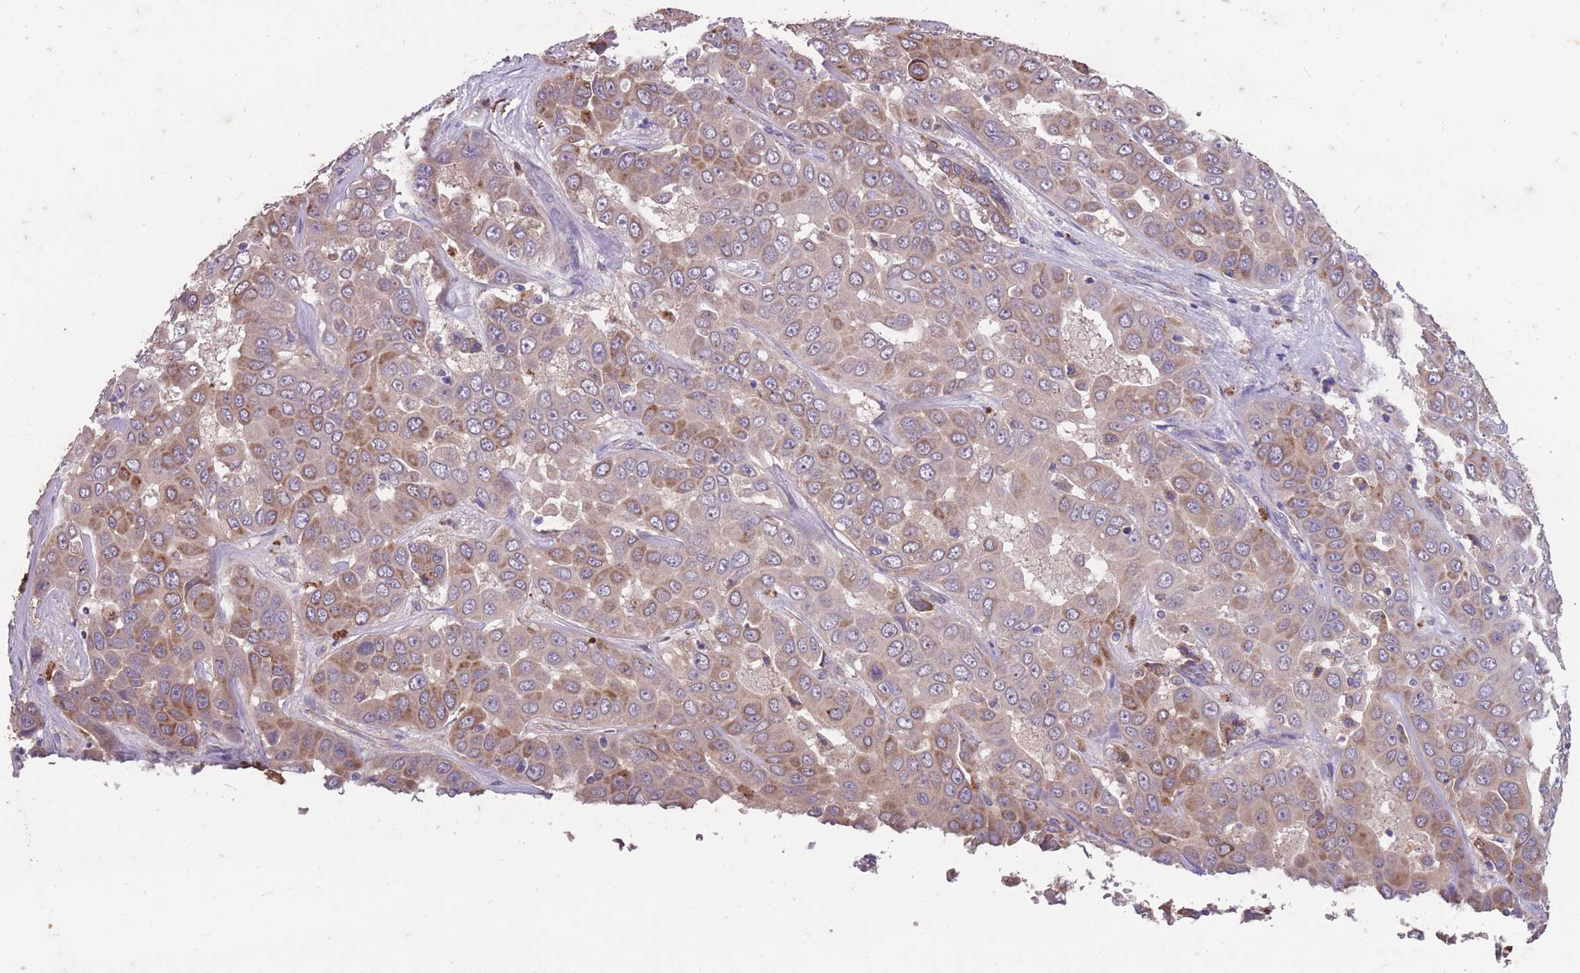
{"staining": {"intensity": "moderate", "quantity": ">75%", "location": "cytoplasmic/membranous"}, "tissue": "liver cancer", "cell_type": "Tumor cells", "image_type": "cancer", "snomed": [{"axis": "morphology", "description": "Cholangiocarcinoma"}, {"axis": "topography", "description": "Liver"}], "caption": "Human liver cancer stained with a brown dye demonstrates moderate cytoplasmic/membranous positive staining in approximately >75% of tumor cells.", "gene": "STIM2", "patient": {"sex": "female", "age": 52}}